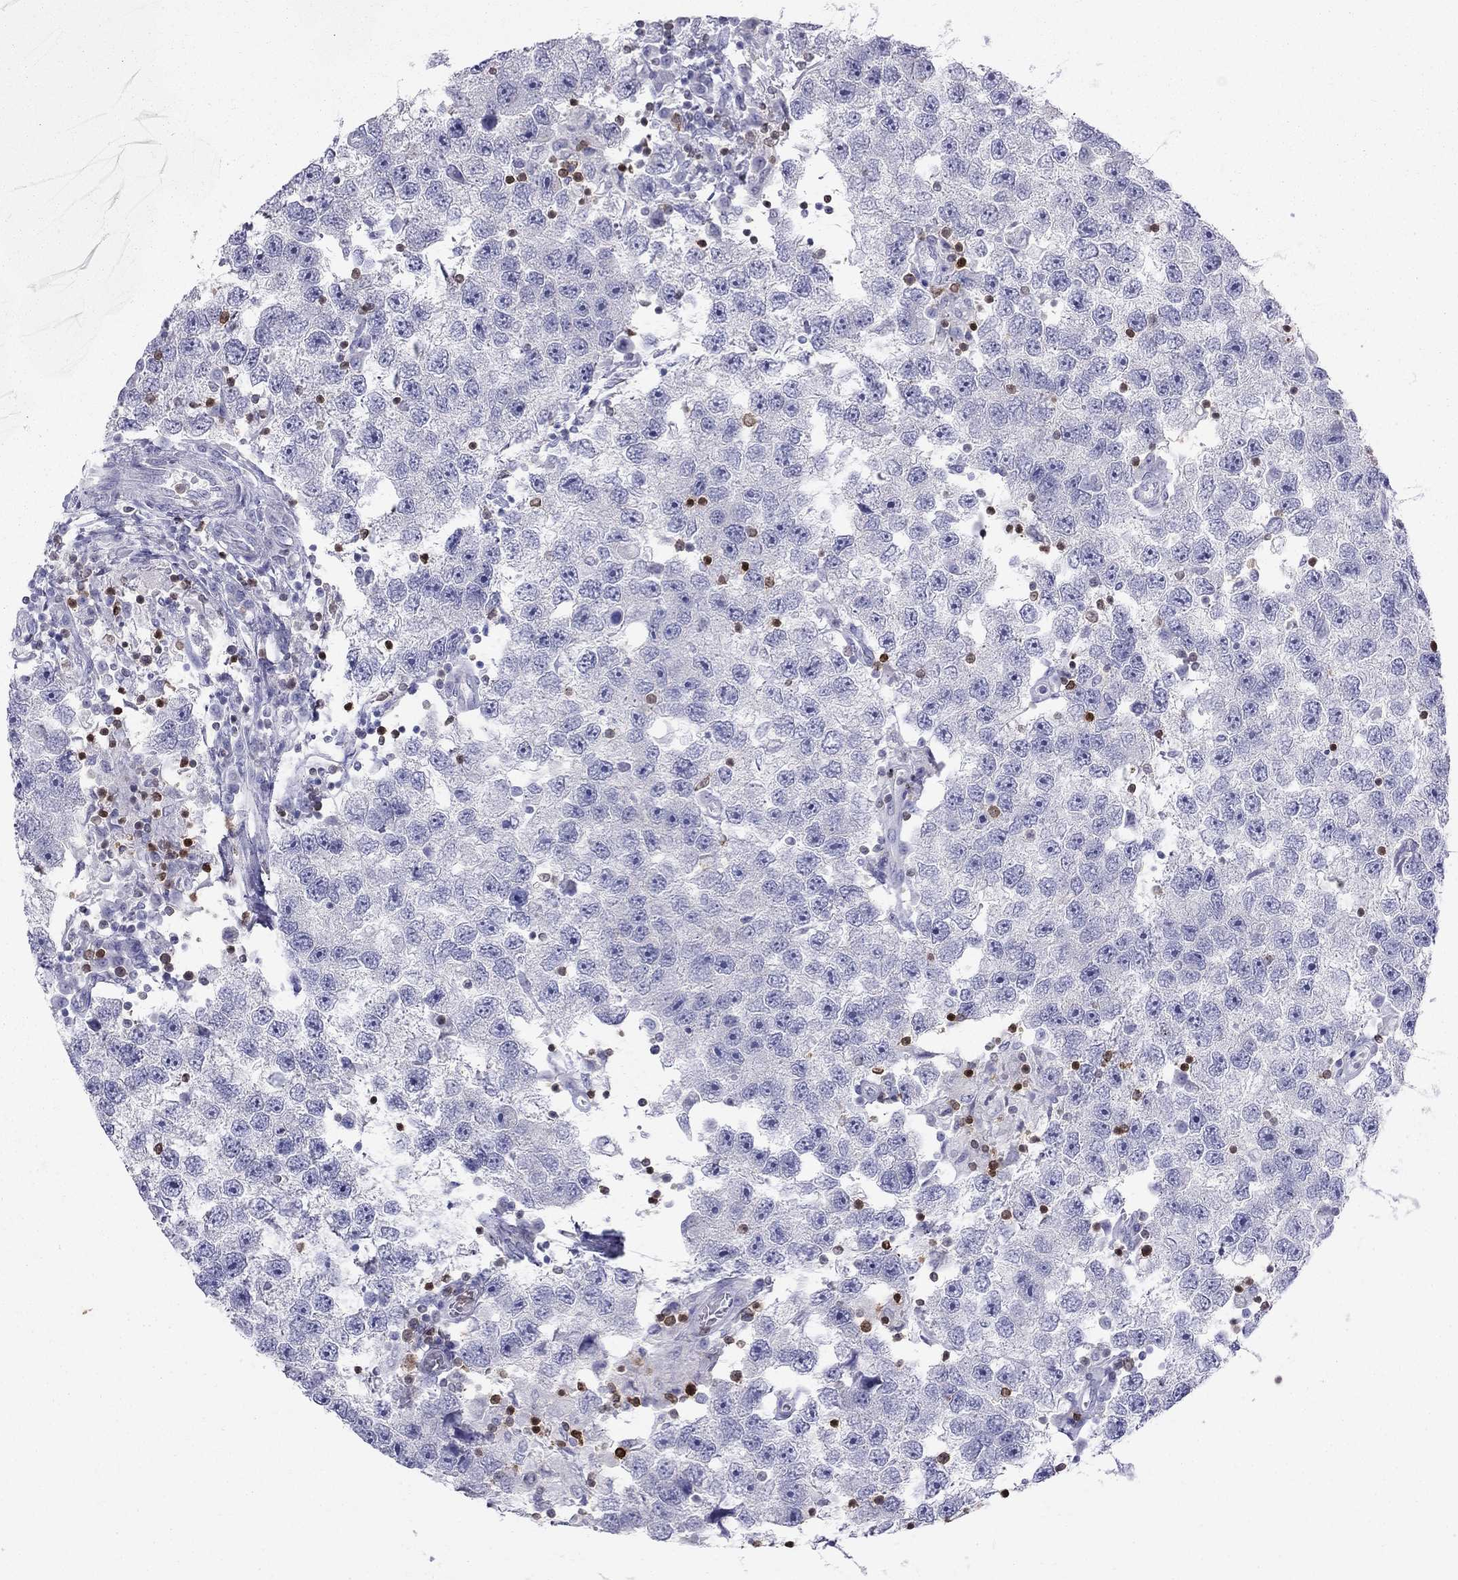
{"staining": {"intensity": "negative", "quantity": "none", "location": "none"}, "tissue": "testis cancer", "cell_type": "Tumor cells", "image_type": "cancer", "snomed": [{"axis": "morphology", "description": "Seminoma, NOS"}, {"axis": "topography", "description": "Testis"}], "caption": "Tumor cells show no significant expression in seminoma (testis).", "gene": "SH2D2A", "patient": {"sex": "male", "age": 26}}